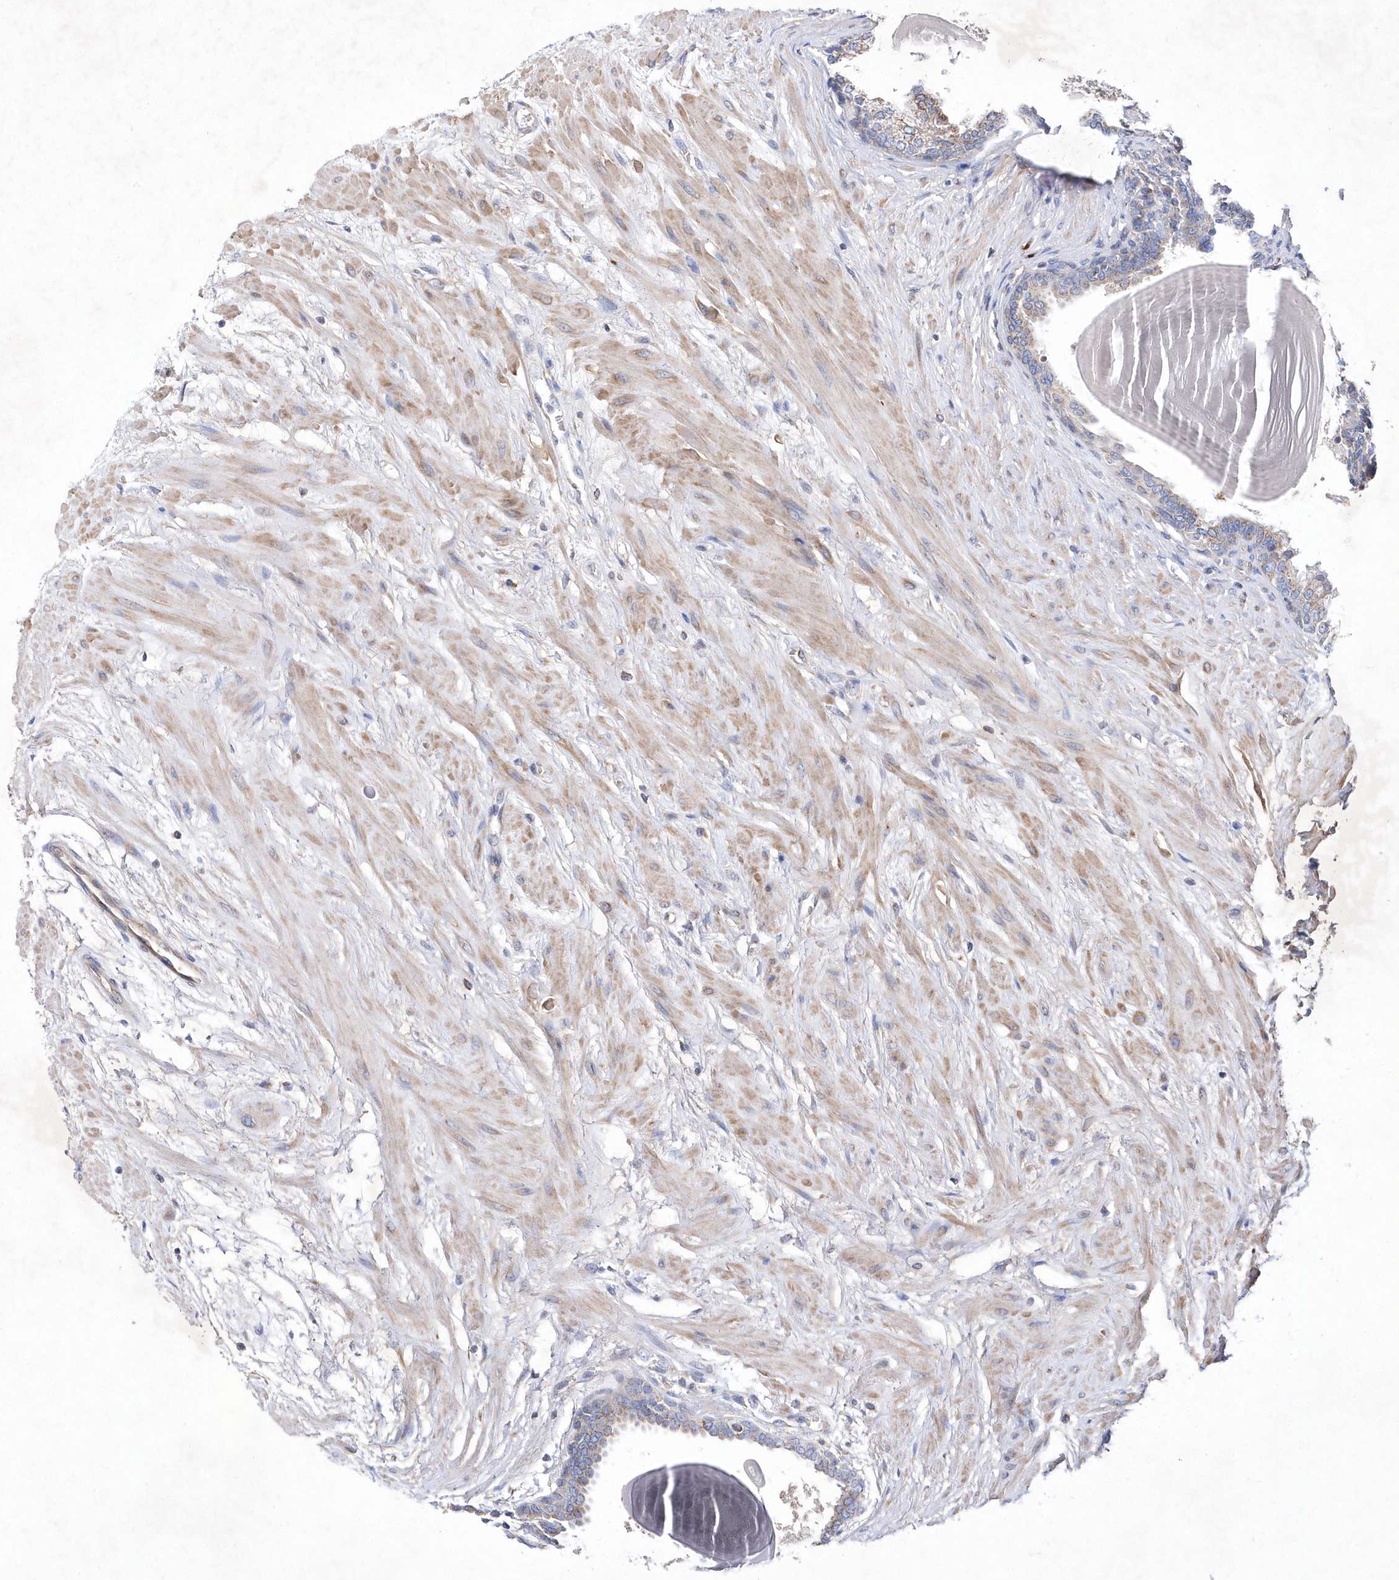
{"staining": {"intensity": "weak", "quantity": "<25%", "location": "cytoplasmic/membranous"}, "tissue": "prostate", "cell_type": "Glandular cells", "image_type": "normal", "snomed": [{"axis": "morphology", "description": "Normal tissue, NOS"}, {"axis": "topography", "description": "Prostate"}], "caption": "Micrograph shows no significant protein positivity in glandular cells of unremarkable prostate. (DAB IHC, high magnification).", "gene": "METTL8", "patient": {"sex": "male", "age": 48}}